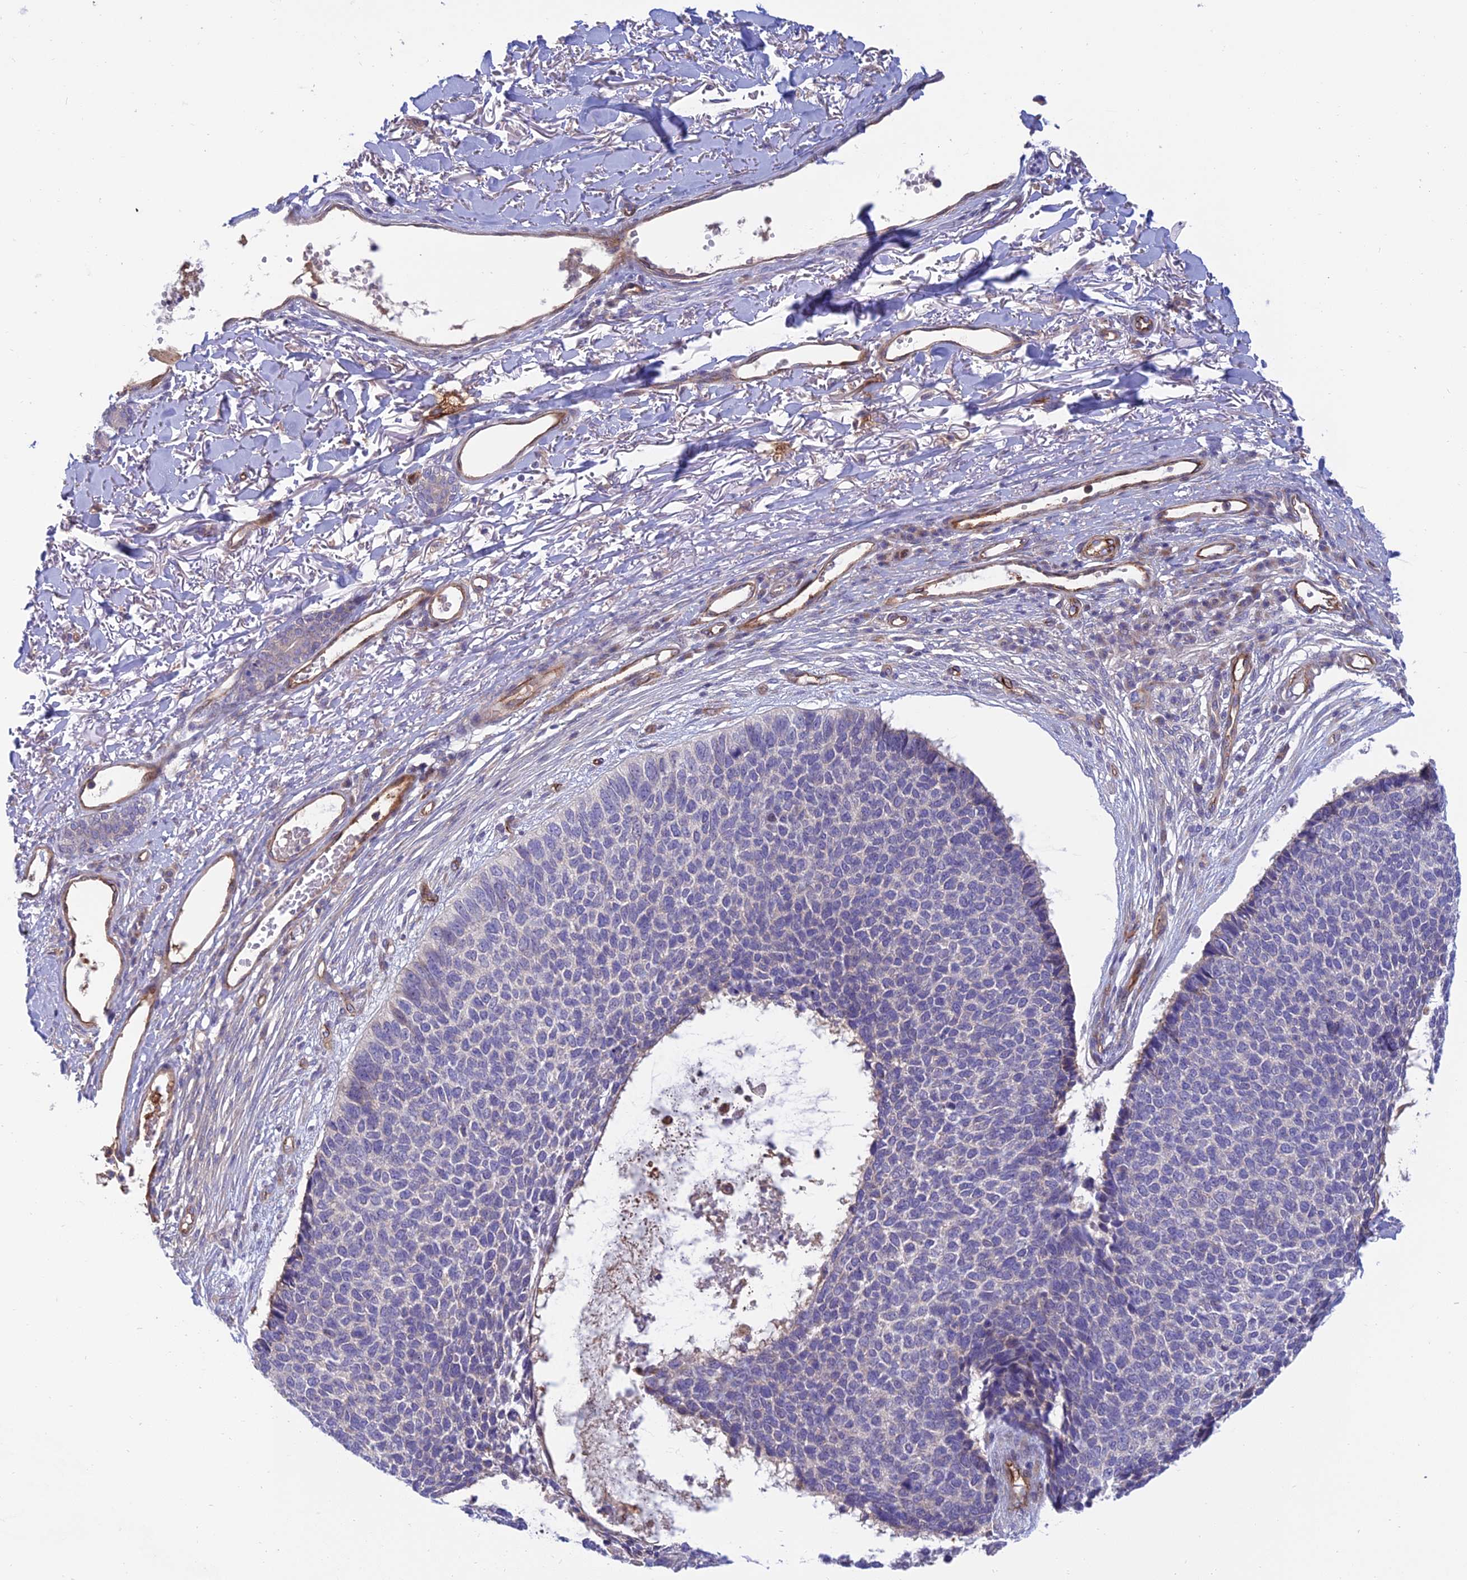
{"staining": {"intensity": "negative", "quantity": "none", "location": "none"}, "tissue": "skin cancer", "cell_type": "Tumor cells", "image_type": "cancer", "snomed": [{"axis": "morphology", "description": "Basal cell carcinoma"}, {"axis": "topography", "description": "Skin"}], "caption": "The immunohistochemistry (IHC) histopathology image has no significant staining in tumor cells of skin basal cell carcinoma tissue.", "gene": "DUS2", "patient": {"sex": "female", "age": 84}}